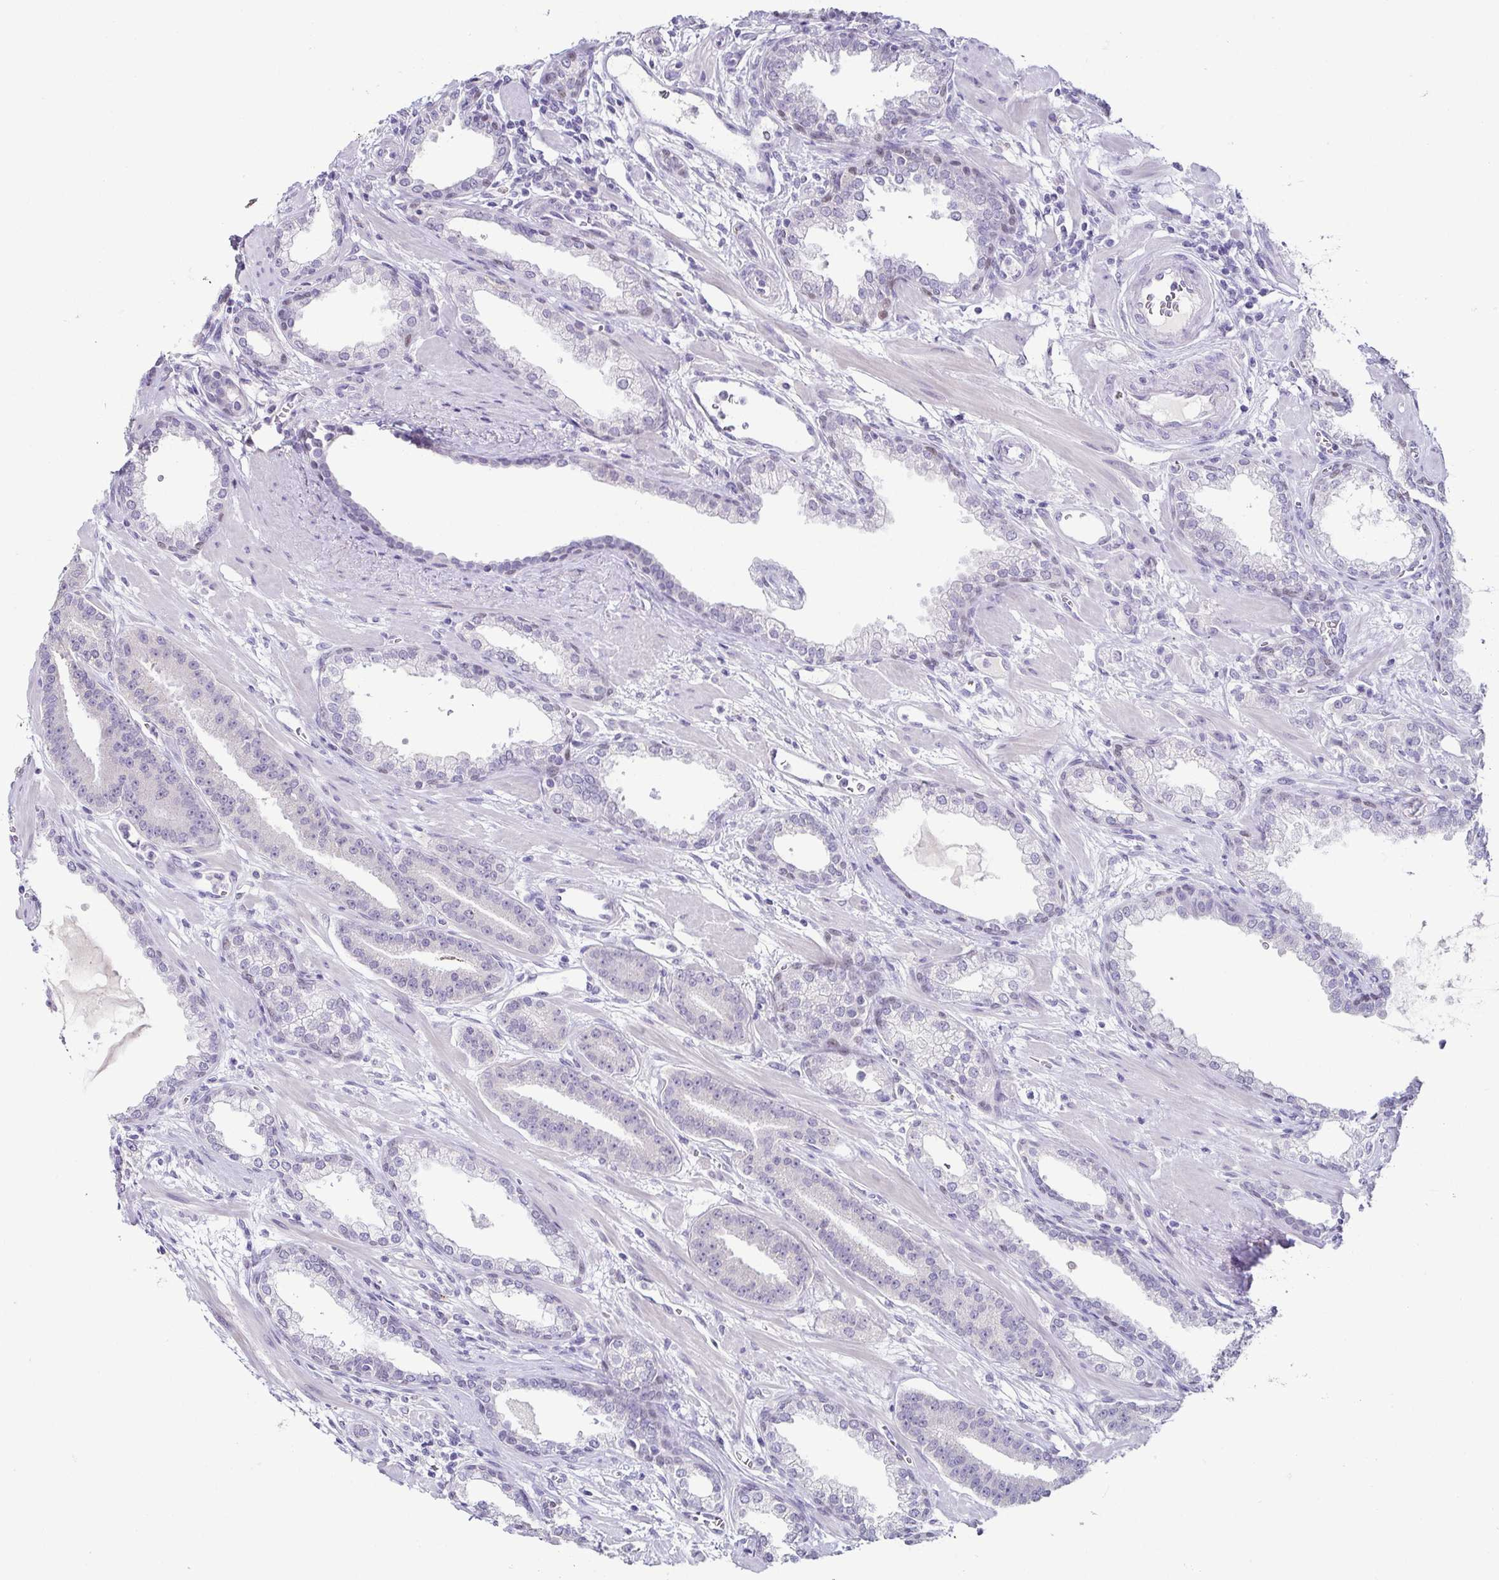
{"staining": {"intensity": "negative", "quantity": "none", "location": "none"}, "tissue": "prostate cancer", "cell_type": "Tumor cells", "image_type": "cancer", "snomed": [{"axis": "morphology", "description": "Adenocarcinoma, High grade"}, {"axis": "topography", "description": "Prostate"}], "caption": "Tumor cells are negative for protein expression in human high-grade adenocarcinoma (prostate).", "gene": "TP73", "patient": {"sex": "male", "age": 60}}